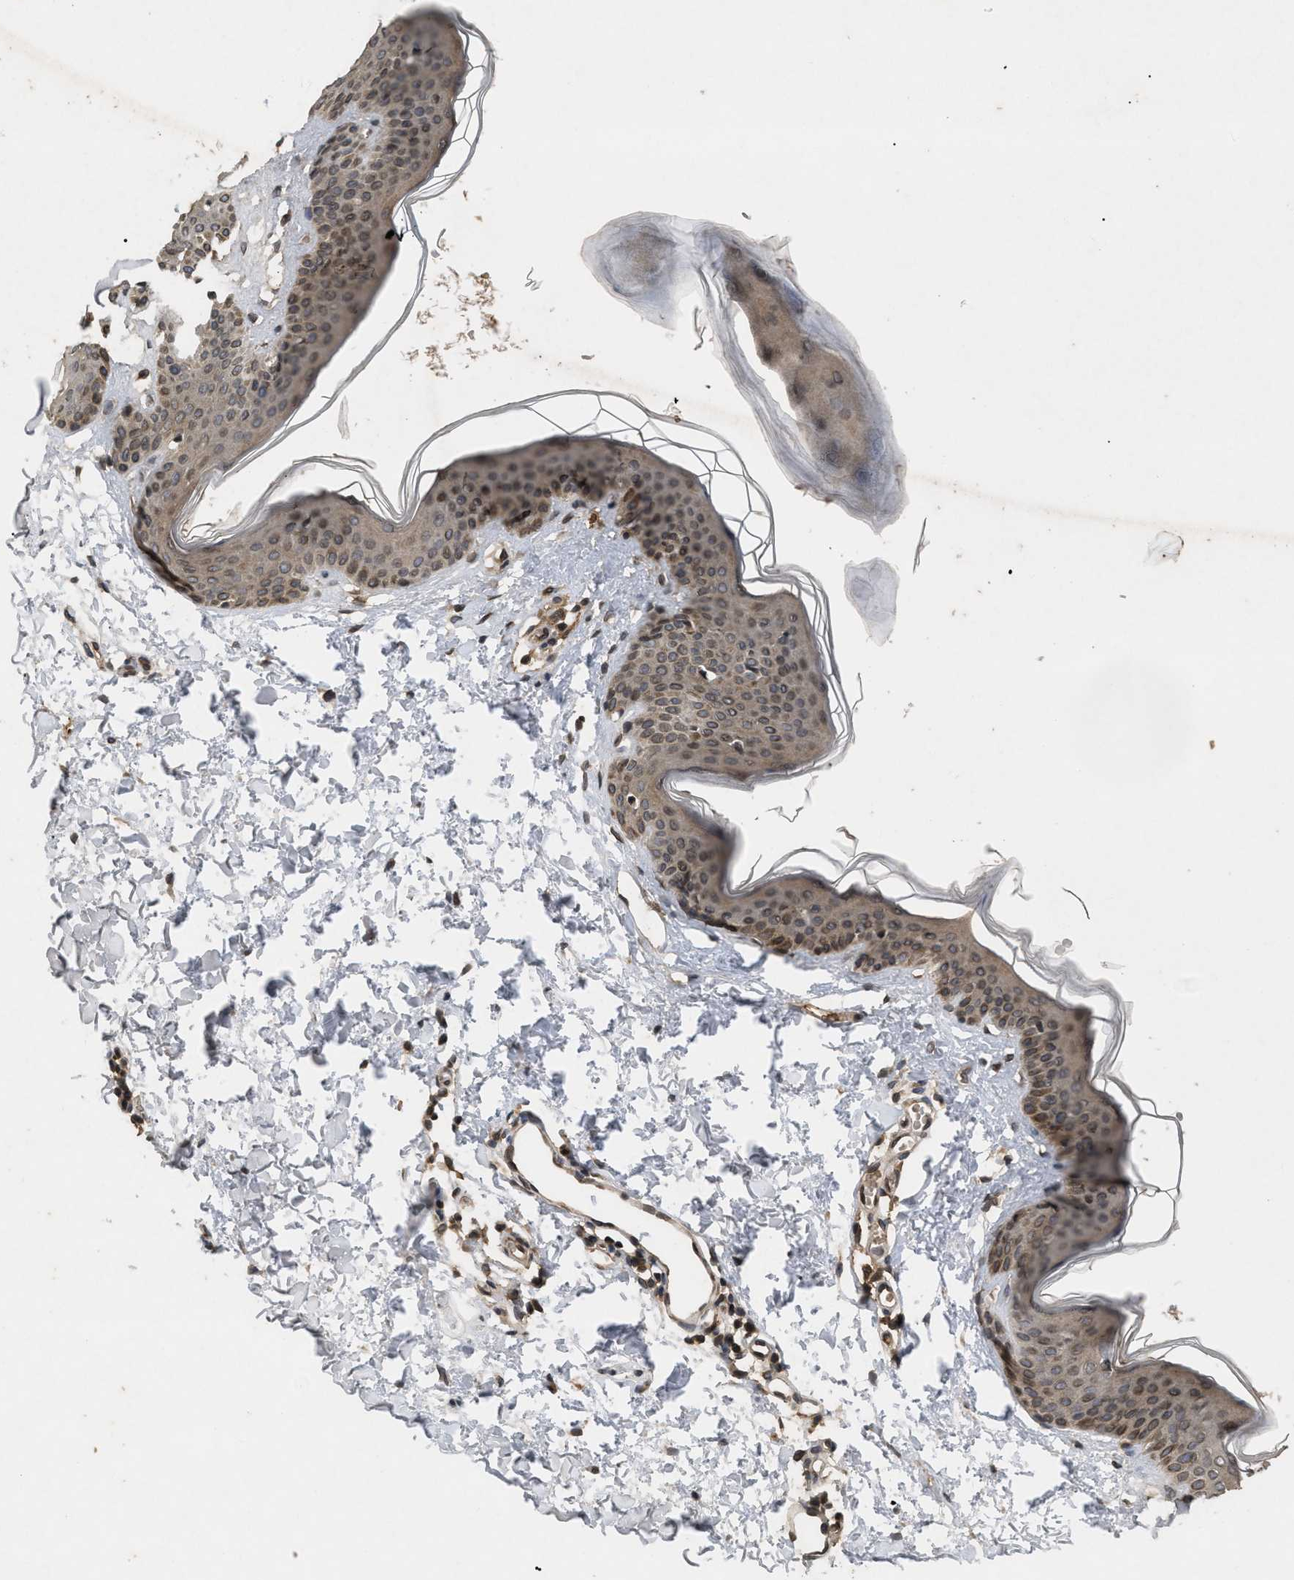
{"staining": {"intensity": "moderate", "quantity": ">75%", "location": "cytoplasmic/membranous,nuclear"}, "tissue": "skin", "cell_type": "Fibroblasts", "image_type": "normal", "snomed": [{"axis": "morphology", "description": "Normal tissue, NOS"}, {"axis": "topography", "description": "Skin"}], "caption": "Brown immunohistochemical staining in benign human skin demonstrates moderate cytoplasmic/membranous,nuclear expression in about >75% of fibroblasts.", "gene": "CRY1", "patient": {"sex": "female", "age": 17}}